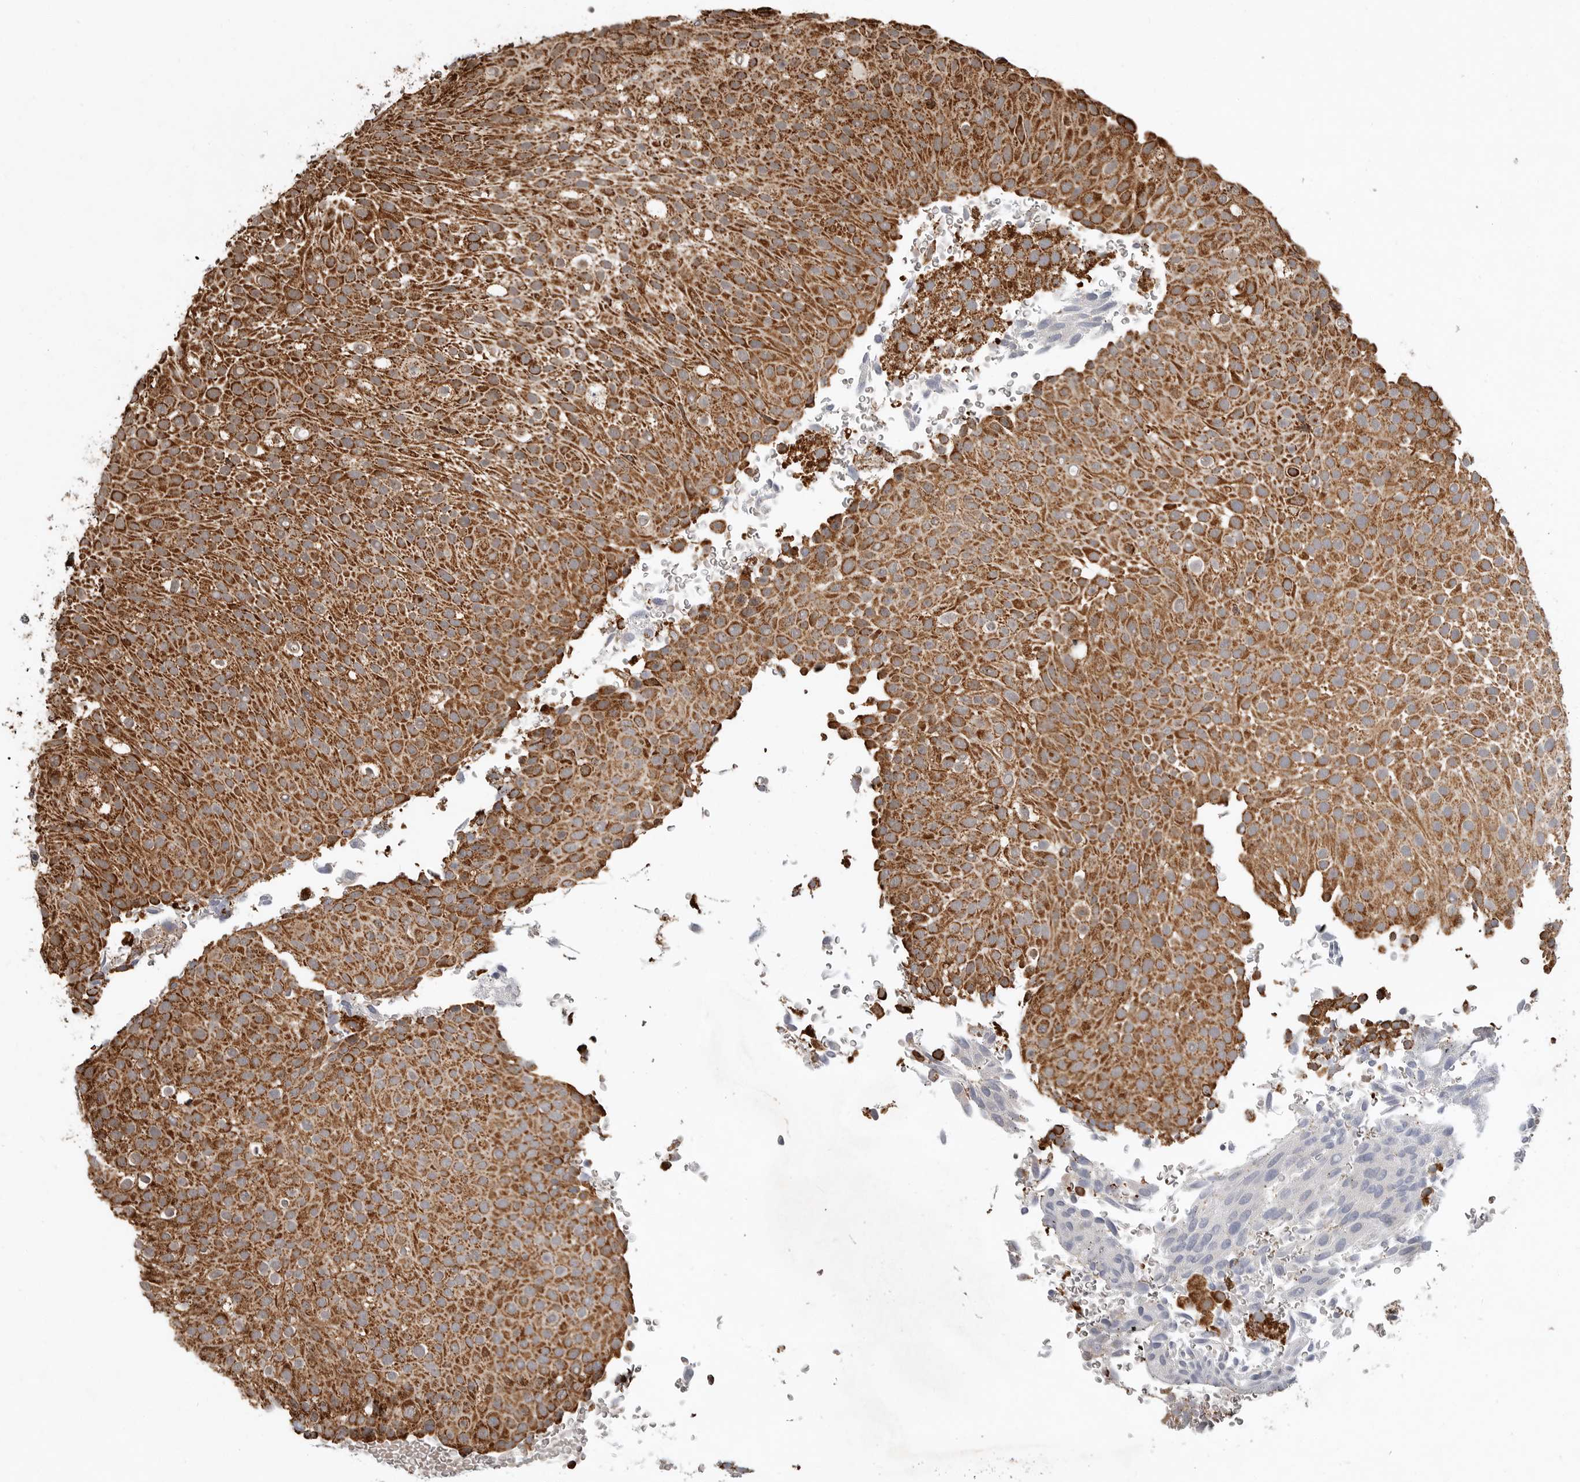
{"staining": {"intensity": "strong", "quantity": ">75%", "location": "cytoplasmic/membranous"}, "tissue": "urothelial cancer", "cell_type": "Tumor cells", "image_type": "cancer", "snomed": [{"axis": "morphology", "description": "Urothelial carcinoma, Low grade"}, {"axis": "topography", "description": "Urinary bladder"}], "caption": "The image reveals immunohistochemical staining of urothelial cancer. There is strong cytoplasmic/membranous expression is identified in about >75% of tumor cells.", "gene": "GCNT2", "patient": {"sex": "male", "age": 78}}